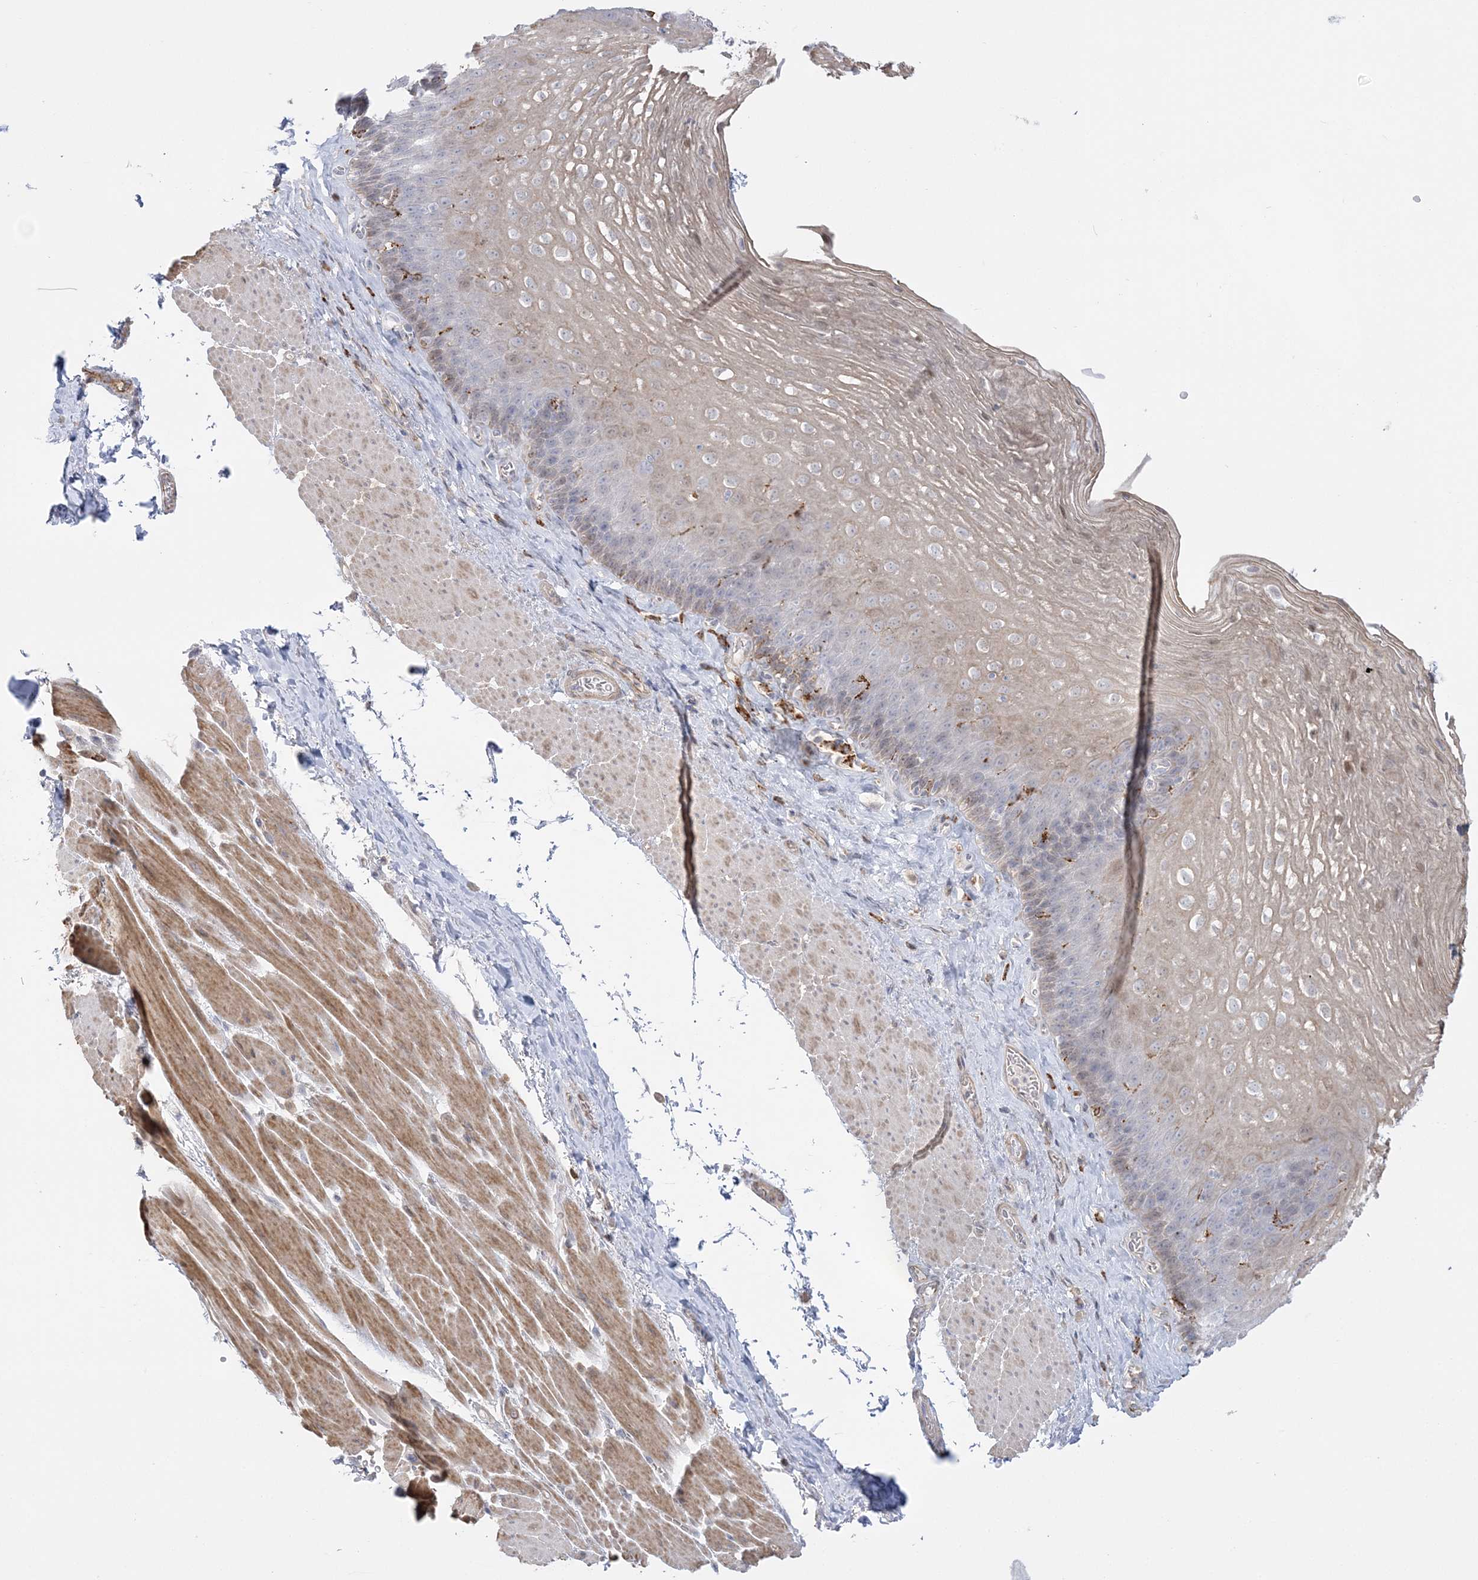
{"staining": {"intensity": "weak", "quantity": "25%-75%", "location": "cytoplasmic/membranous"}, "tissue": "esophagus", "cell_type": "Squamous epithelial cells", "image_type": "normal", "snomed": [{"axis": "morphology", "description": "Normal tissue, NOS"}, {"axis": "topography", "description": "Esophagus"}], "caption": "Immunohistochemical staining of benign human esophagus reveals 25%-75% levels of weak cytoplasmic/membranous protein positivity in approximately 25%-75% of squamous epithelial cells. The protein is shown in brown color, while the nuclei are stained blue.", "gene": "HAAO", "patient": {"sex": "female", "age": 66}}